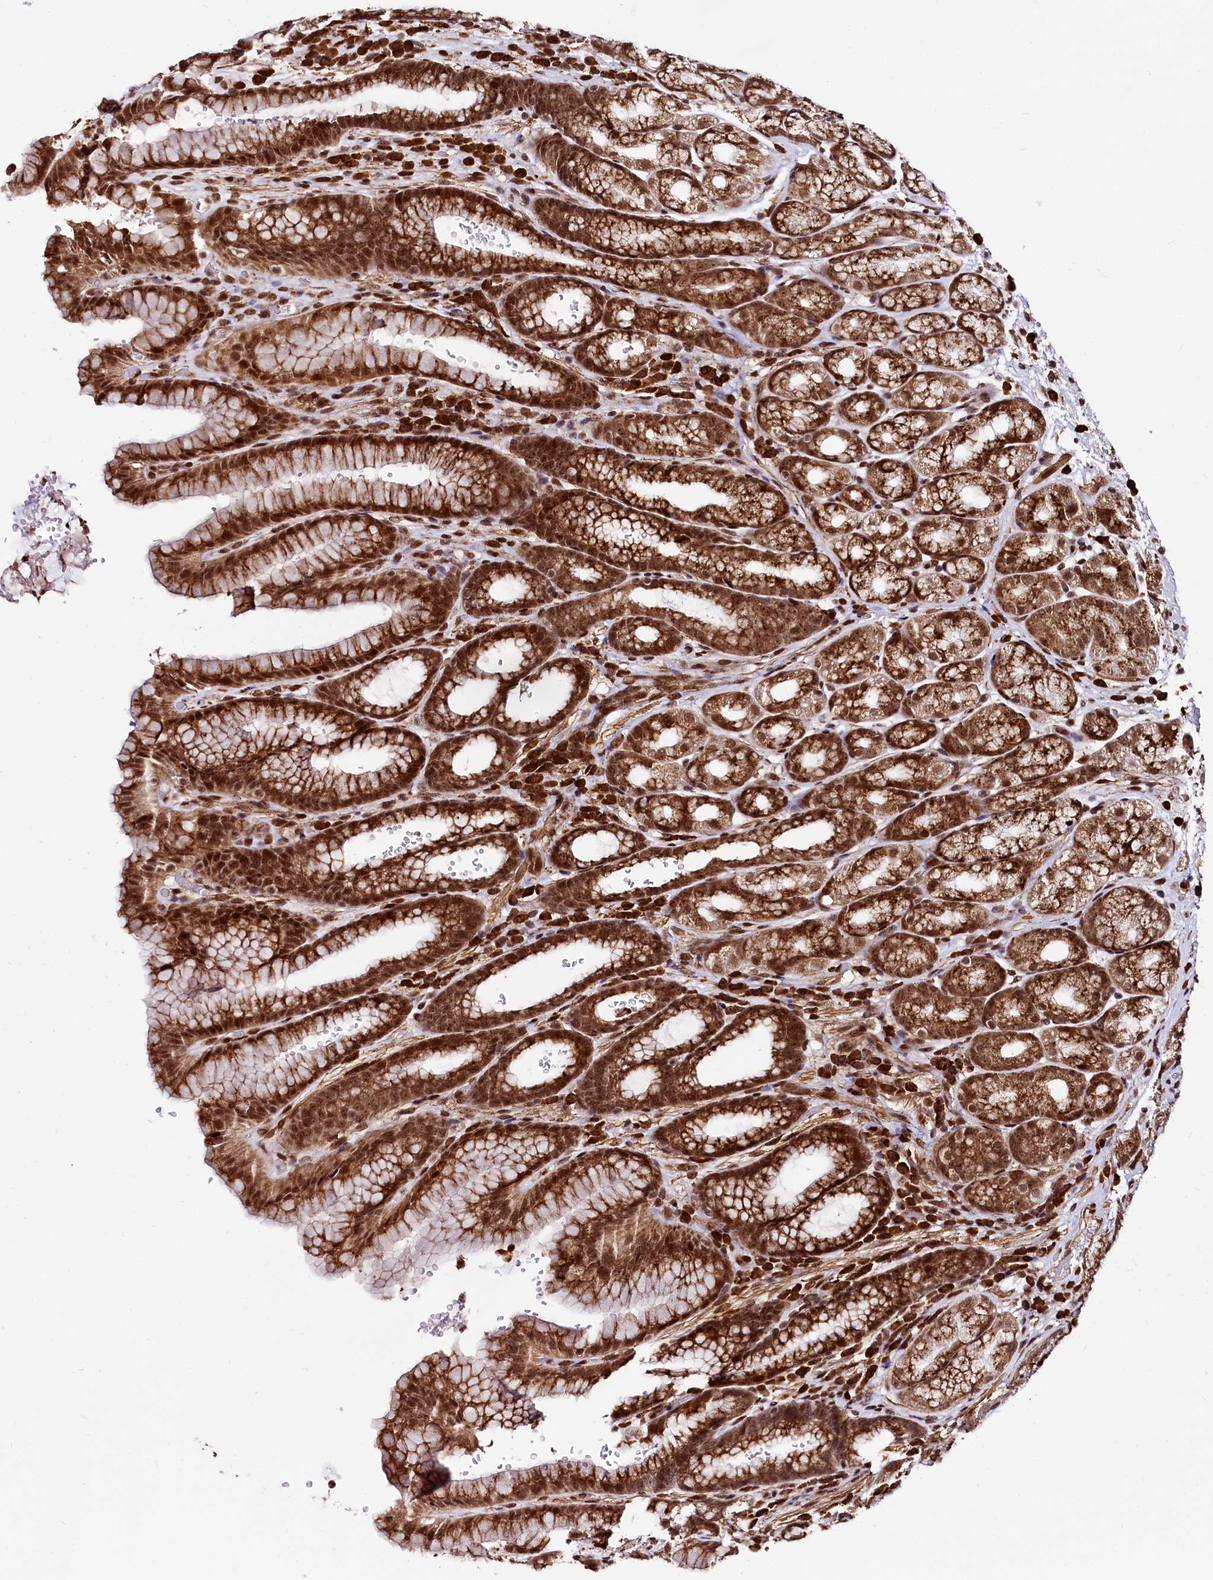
{"staining": {"intensity": "strong", "quantity": ">75%", "location": "cytoplasmic/membranous,nuclear"}, "tissue": "stomach", "cell_type": "Glandular cells", "image_type": "normal", "snomed": [{"axis": "morphology", "description": "Normal tissue, NOS"}, {"axis": "morphology", "description": "Adenocarcinoma, NOS"}, {"axis": "topography", "description": "Stomach"}], "caption": "Human stomach stained with a brown dye demonstrates strong cytoplasmic/membranous,nuclear positive staining in about >75% of glandular cells.", "gene": "PDS5B", "patient": {"sex": "male", "age": 57}}